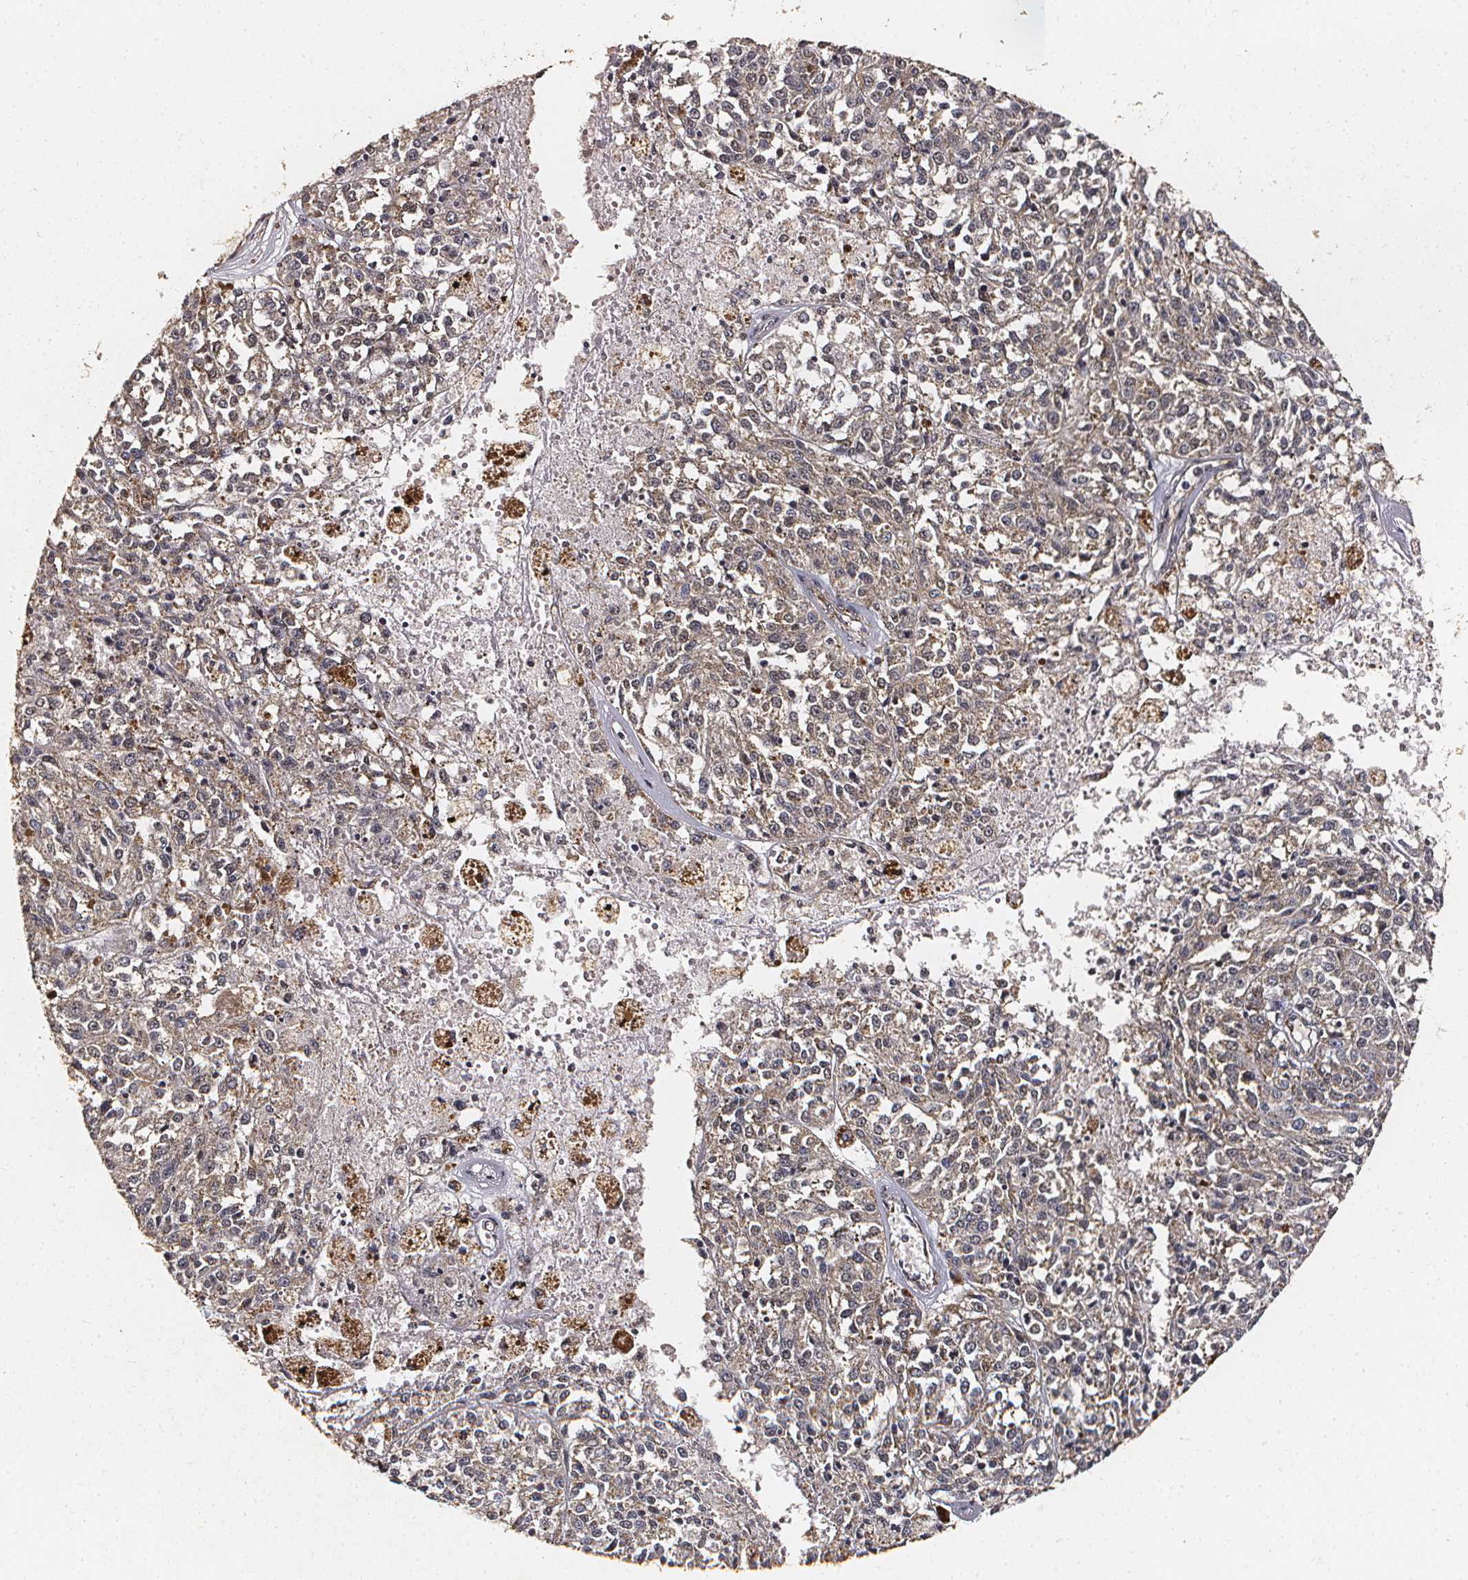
{"staining": {"intensity": "negative", "quantity": "none", "location": "none"}, "tissue": "melanoma", "cell_type": "Tumor cells", "image_type": "cancer", "snomed": [{"axis": "morphology", "description": "Malignant melanoma, Metastatic site"}, {"axis": "topography", "description": "Lymph node"}], "caption": "Photomicrograph shows no significant protein staining in tumor cells of melanoma.", "gene": "SMN1", "patient": {"sex": "female", "age": 64}}